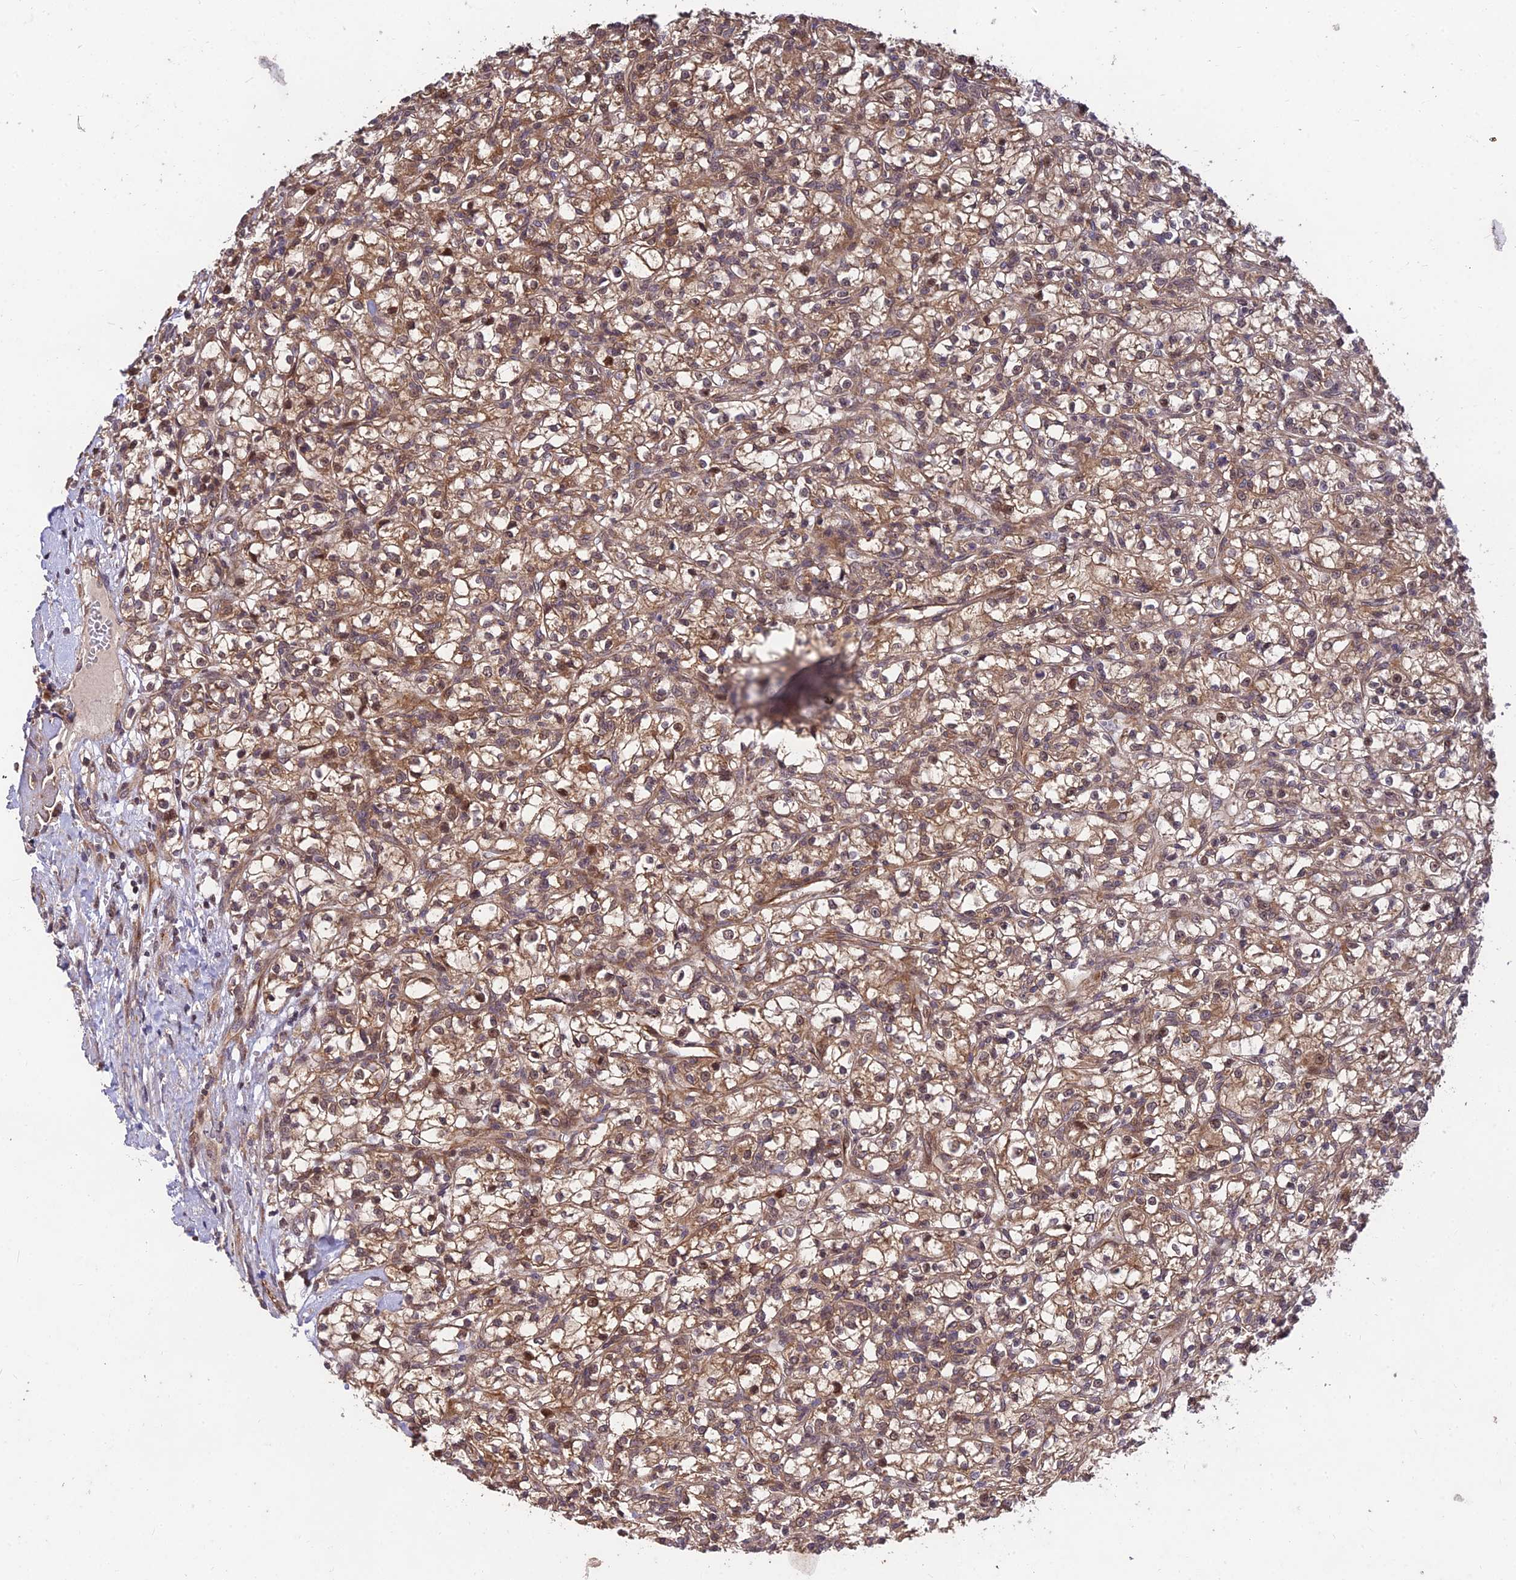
{"staining": {"intensity": "moderate", "quantity": "25%-75%", "location": "cytoplasmic/membranous,nuclear"}, "tissue": "renal cancer", "cell_type": "Tumor cells", "image_type": "cancer", "snomed": [{"axis": "morphology", "description": "Adenocarcinoma, NOS"}, {"axis": "topography", "description": "Kidney"}], "caption": "Moderate cytoplasmic/membranous and nuclear protein expression is seen in about 25%-75% of tumor cells in renal adenocarcinoma. The staining is performed using DAB (3,3'-diaminobenzidine) brown chromogen to label protein expression. The nuclei are counter-stained blue using hematoxylin.", "gene": "MKKS", "patient": {"sex": "female", "age": 59}}